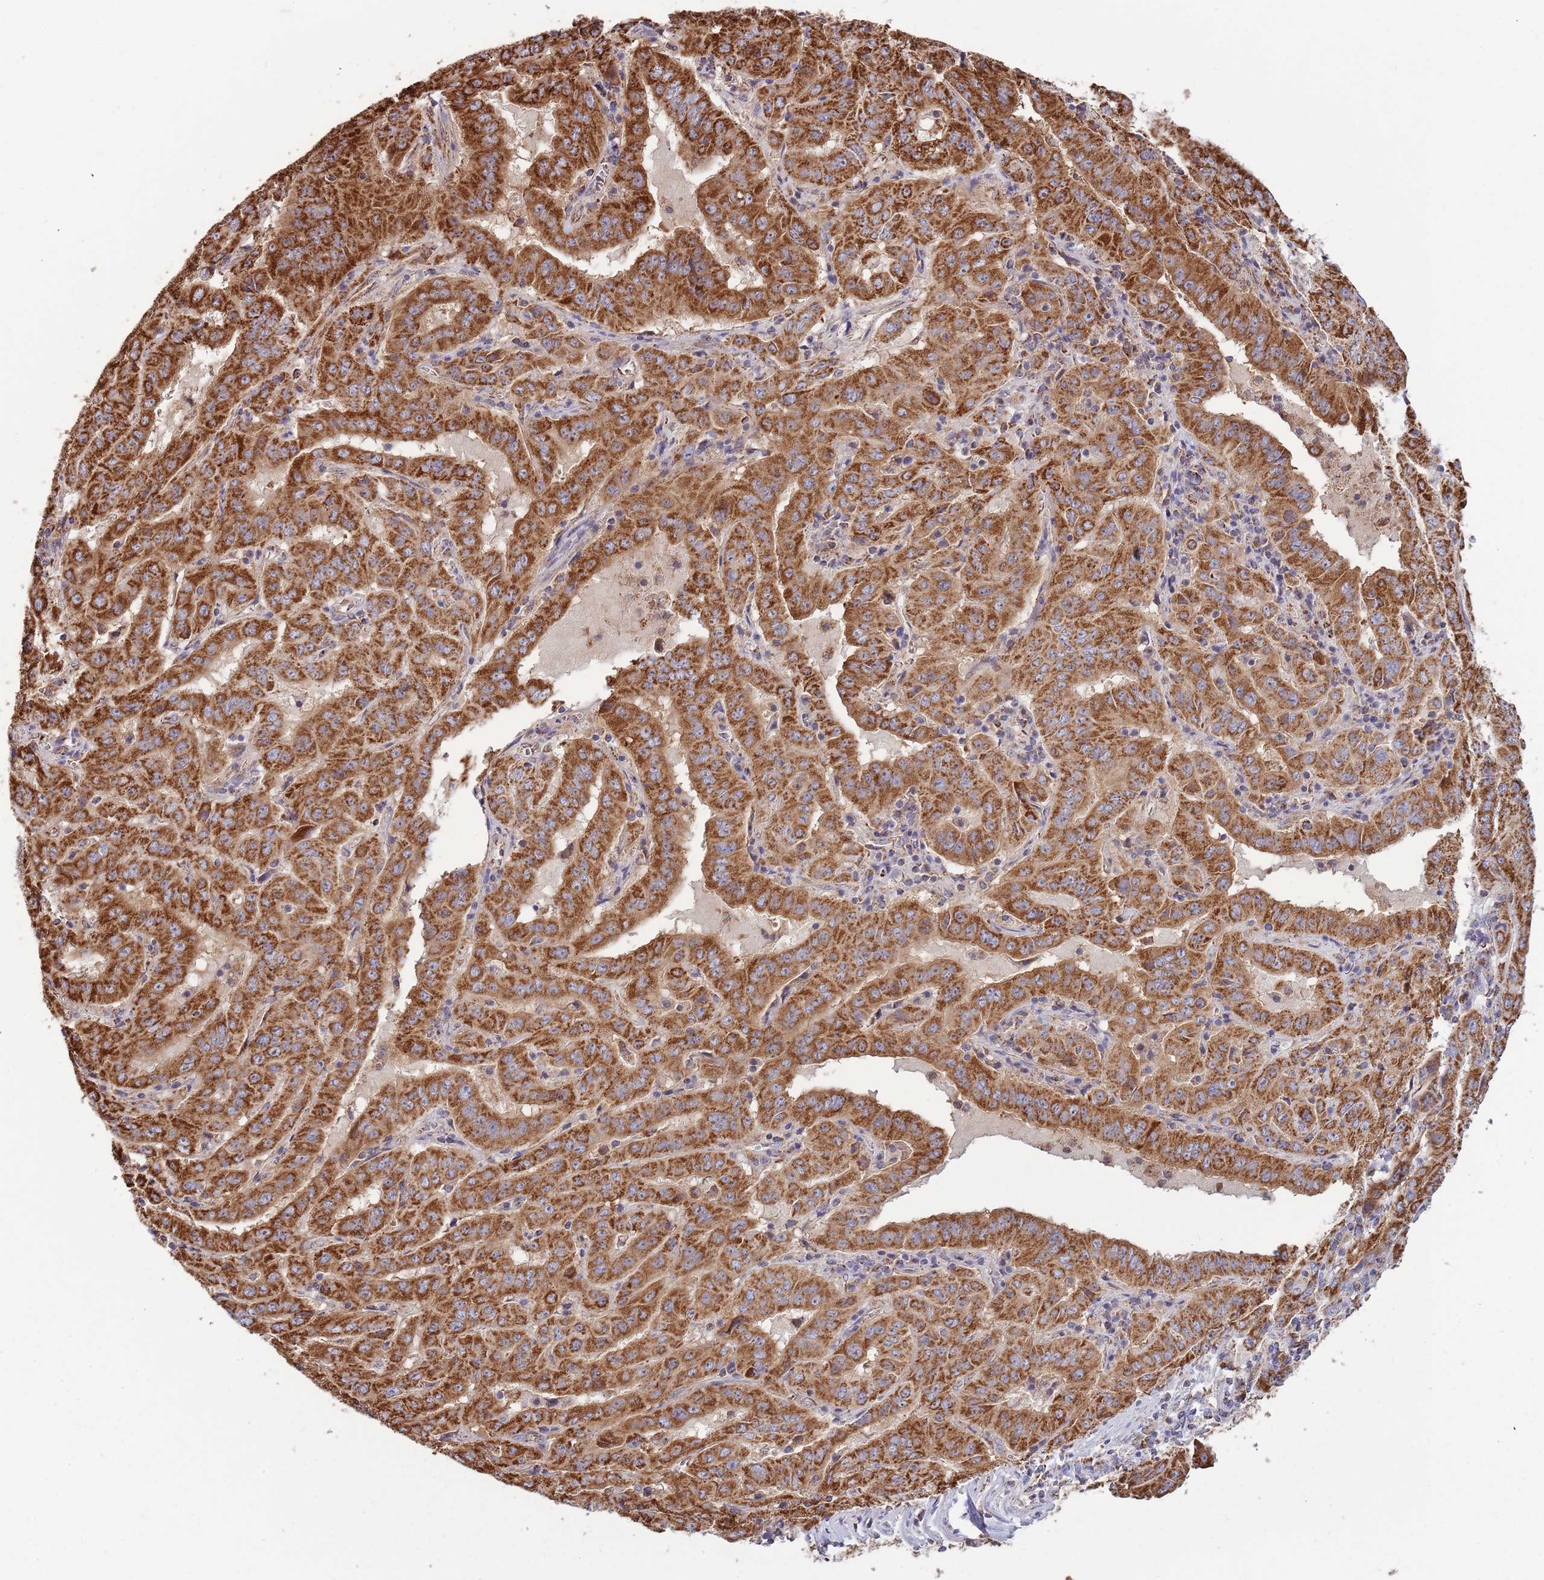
{"staining": {"intensity": "strong", "quantity": ">75%", "location": "cytoplasmic/membranous"}, "tissue": "pancreatic cancer", "cell_type": "Tumor cells", "image_type": "cancer", "snomed": [{"axis": "morphology", "description": "Adenocarcinoma, NOS"}, {"axis": "topography", "description": "Pancreas"}], "caption": "The image shows immunohistochemical staining of adenocarcinoma (pancreatic). There is strong cytoplasmic/membranous staining is seen in about >75% of tumor cells.", "gene": "VPS16", "patient": {"sex": "male", "age": 63}}